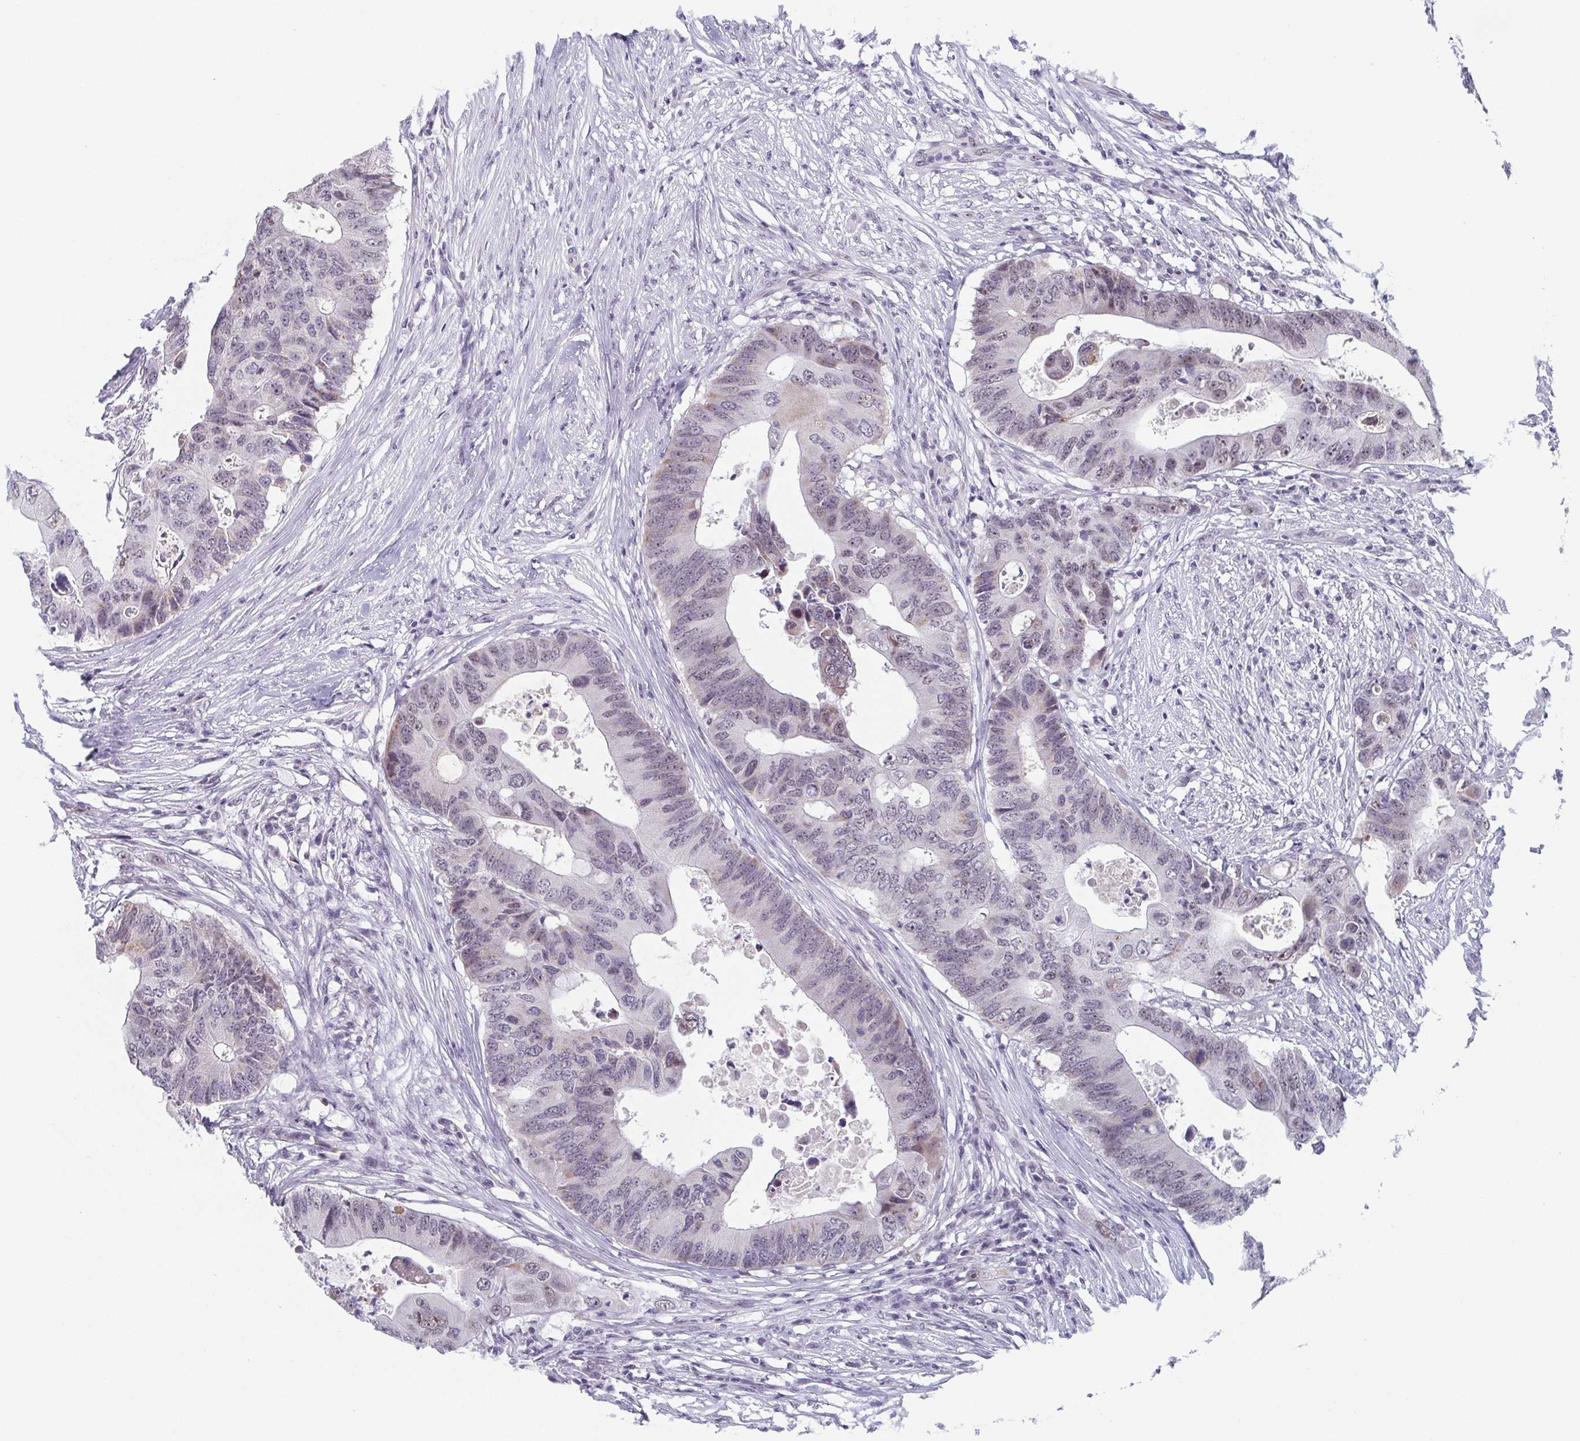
{"staining": {"intensity": "weak", "quantity": "<25%", "location": "cytoplasmic/membranous,nuclear"}, "tissue": "colorectal cancer", "cell_type": "Tumor cells", "image_type": "cancer", "snomed": [{"axis": "morphology", "description": "Adenocarcinoma, NOS"}, {"axis": "topography", "description": "Colon"}], "caption": "There is no significant staining in tumor cells of adenocarcinoma (colorectal). (Immunohistochemistry, brightfield microscopy, high magnification).", "gene": "EXOSC7", "patient": {"sex": "male", "age": 71}}